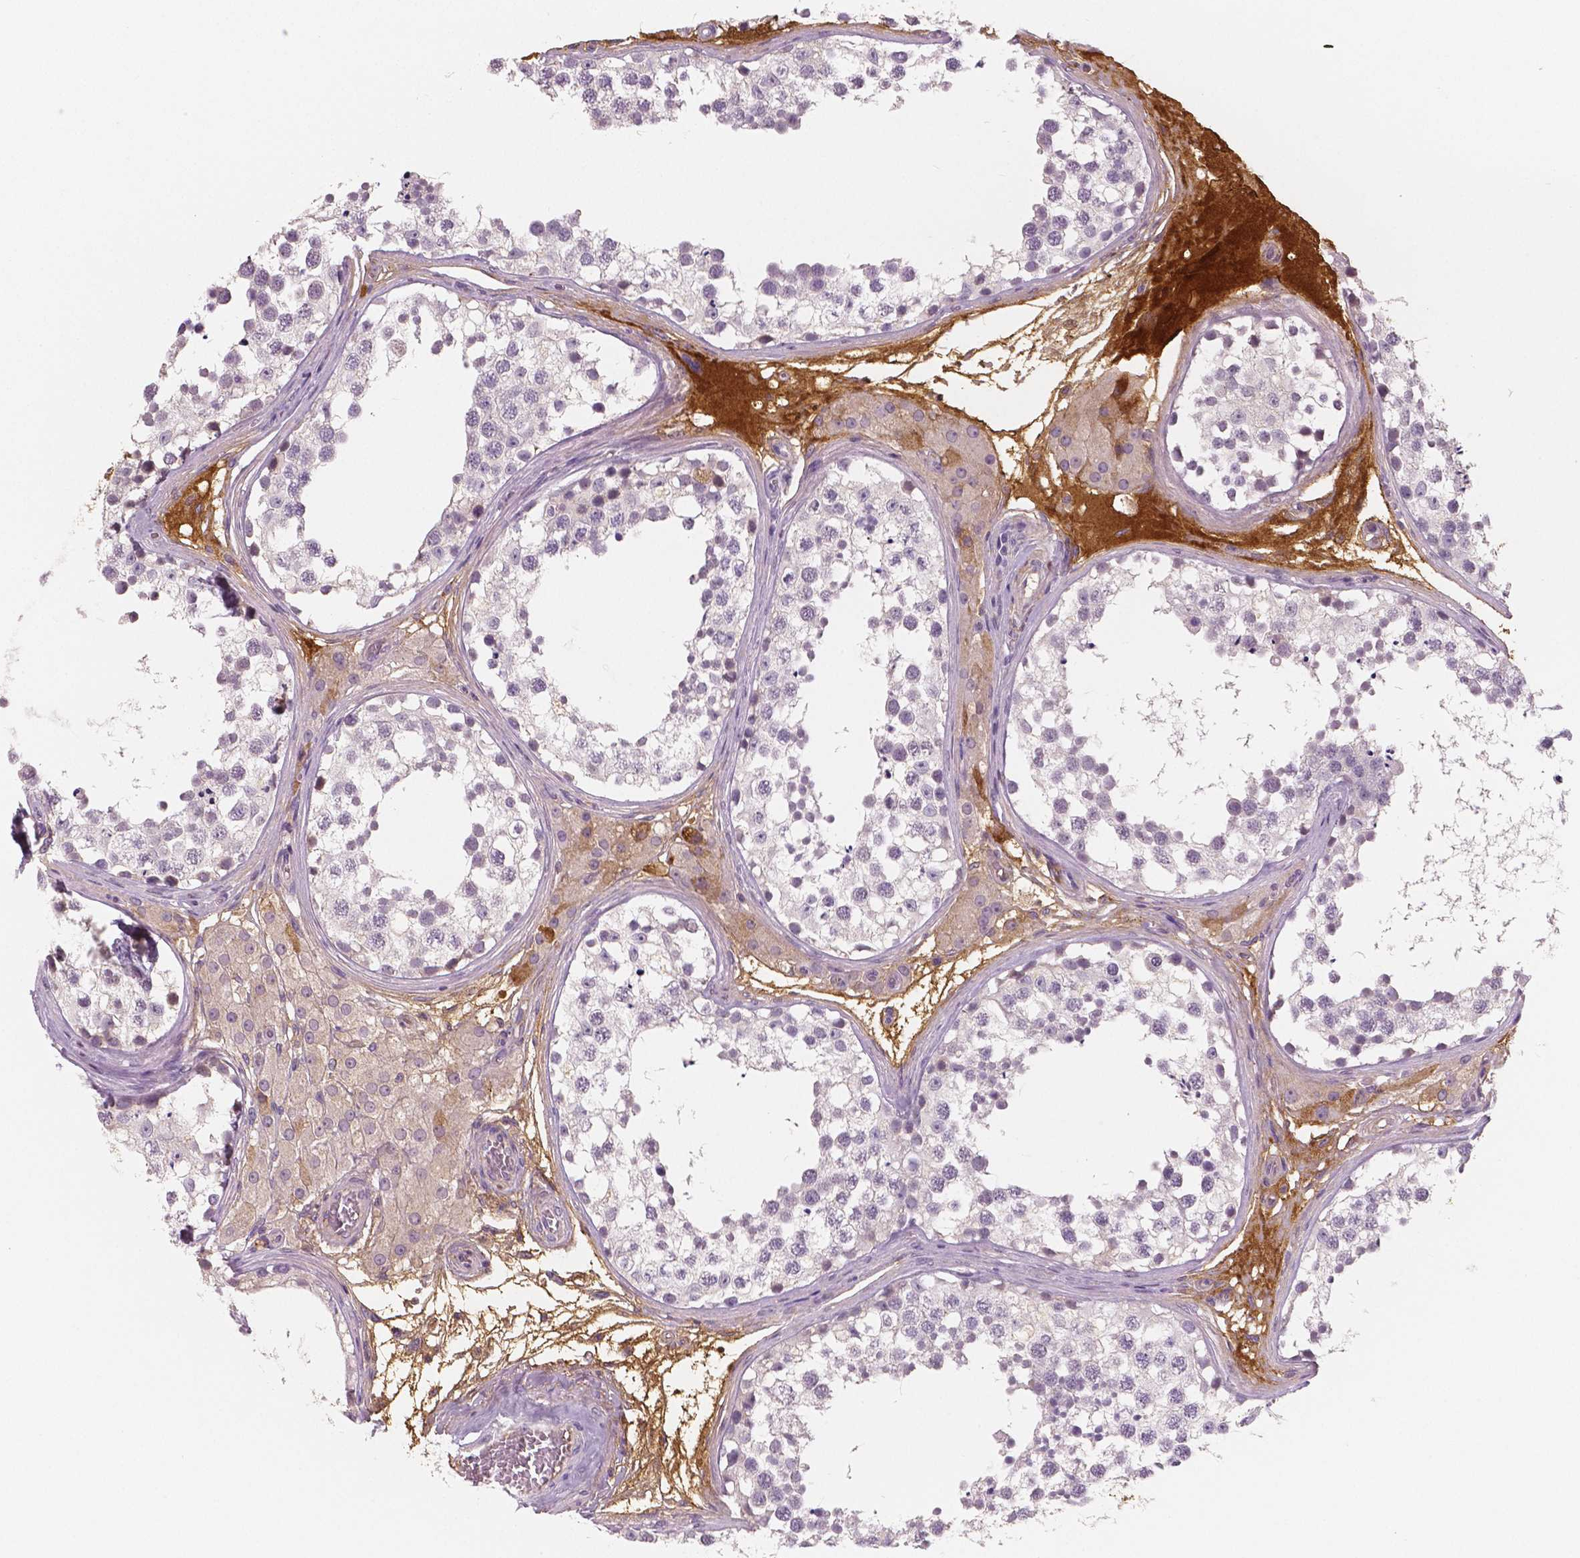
{"staining": {"intensity": "negative", "quantity": "none", "location": "none"}, "tissue": "testis", "cell_type": "Cells in seminiferous ducts", "image_type": "normal", "snomed": [{"axis": "morphology", "description": "Normal tissue, NOS"}, {"axis": "morphology", "description": "Seminoma, NOS"}, {"axis": "topography", "description": "Testis"}], "caption": "Photomicrograph shows no significant protein expression in cells in seminiferous ducts of normal testis. (DAB immunohistochemistry (IHC) visualized using brightfield microscopy, high magnification).", "gene": "APOA4", "patient": {"sex": "male", "age": 65}}